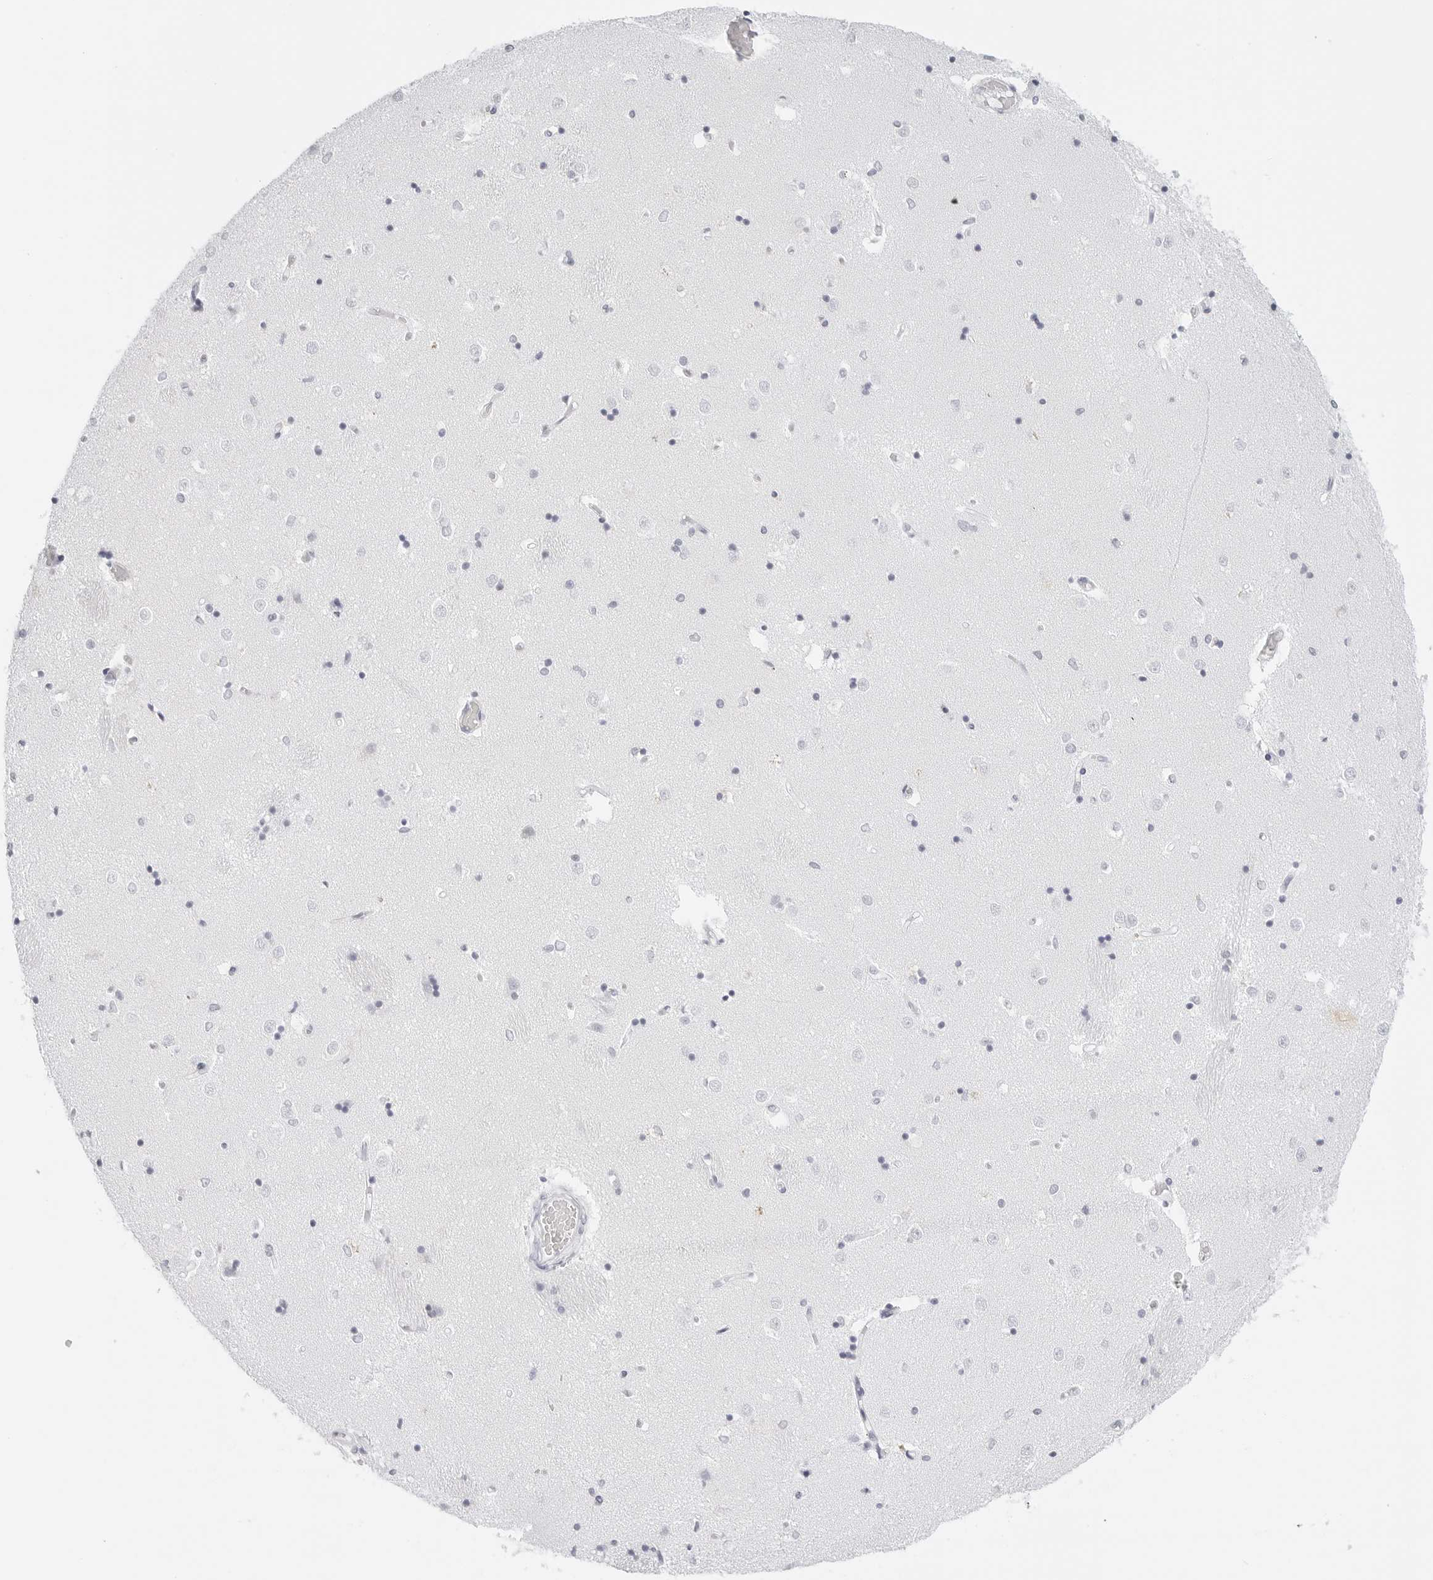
{"staining": {"intensity": "negative", "quantity": "none", "location": "none"}, "tissue": "caudate", "cell_type": "Glial cells", "image_type": "normal", "snomed": [{"axis": "morphology", "description": "Normal tissue, NOS"}, {"axis": "topography", "description": "Lateral ventricle wall"}], "caption": "Immunohistochemistry of normal human caudate shows no staining in glial cells.", "gene": "TFF2", "patient": {"sex": "male", "age": 45}}